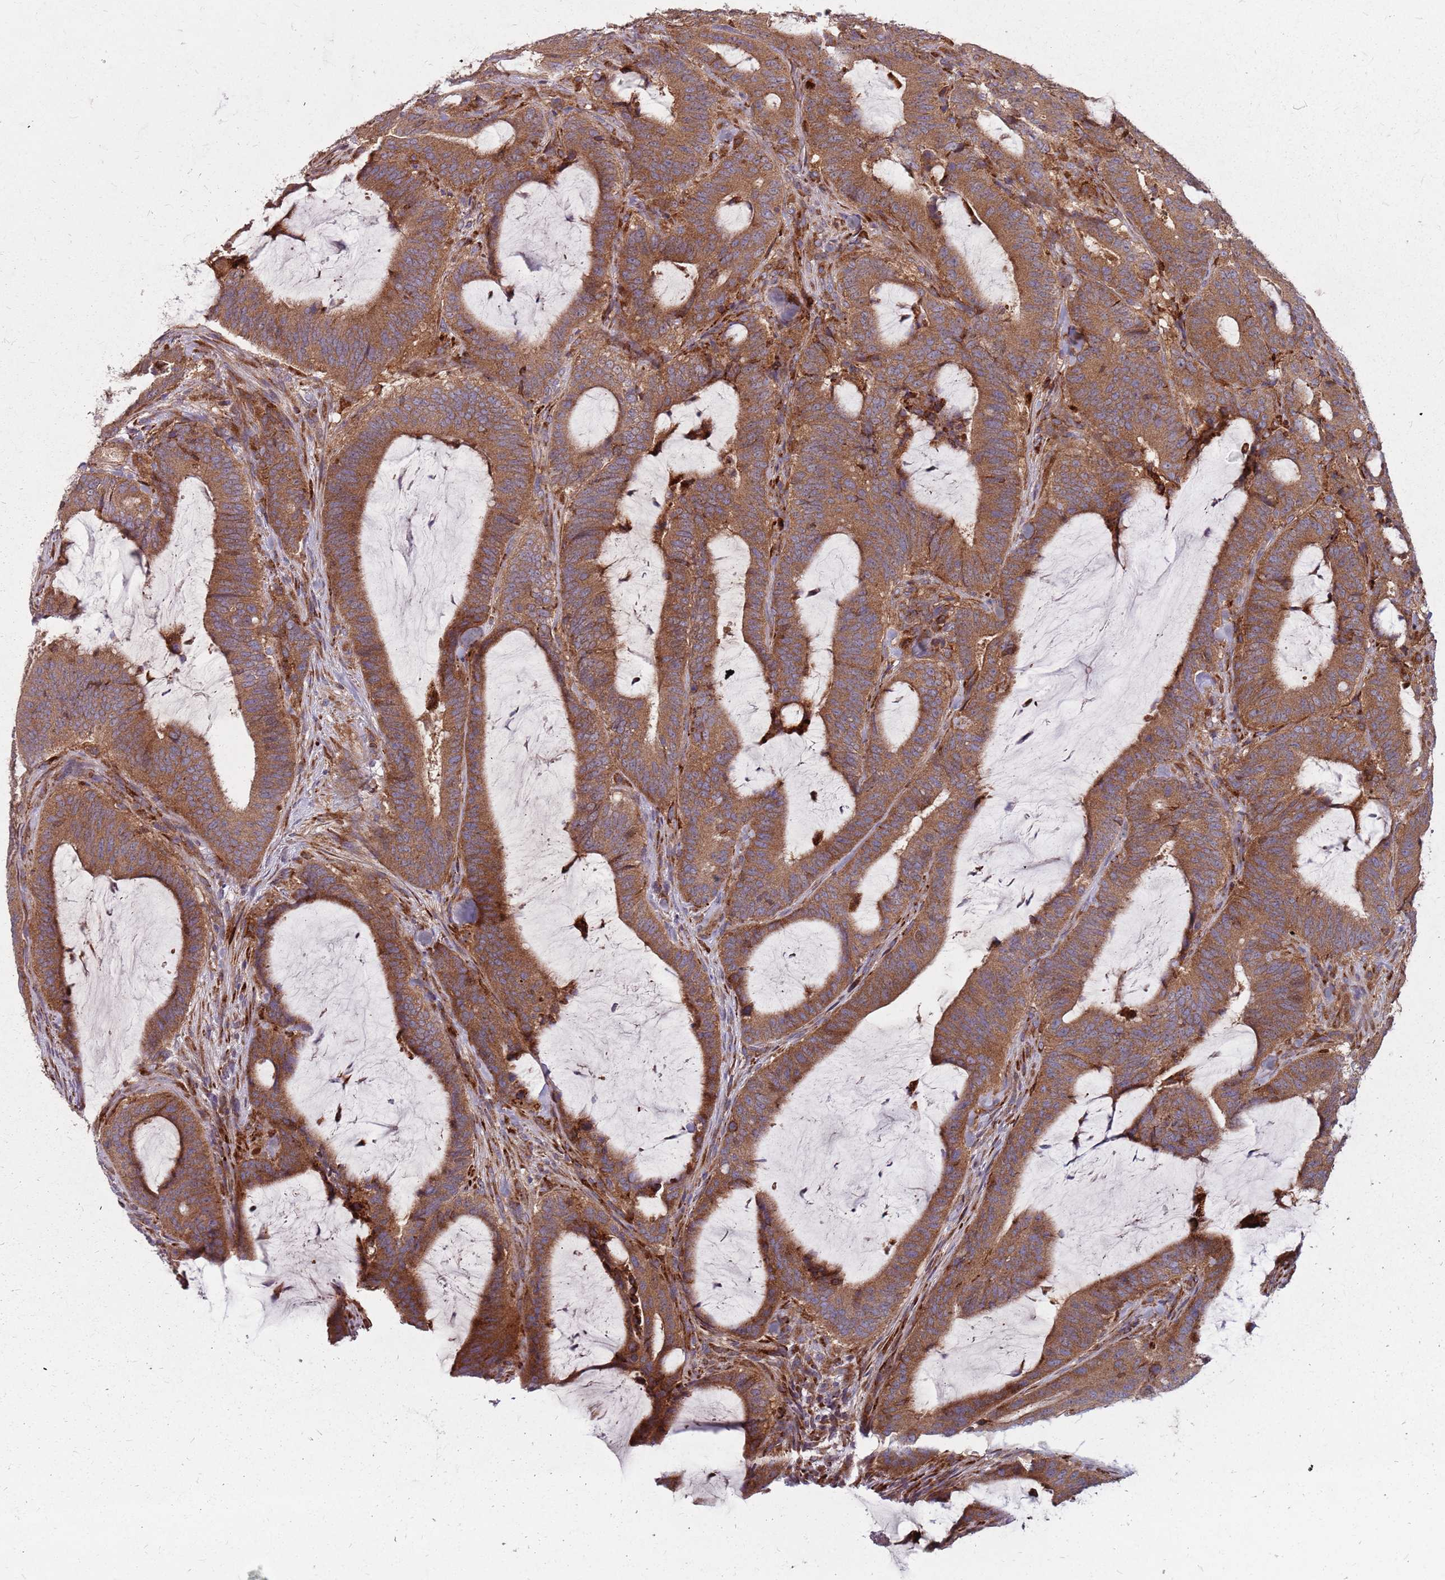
{"staining": {"intensity": "moderate", "quantity": ">75%", "location": "cytoplasmic/membranous"}, "tissue": "colorectal cancer", "cell_type": "Tumor cells", "image_type": "cancer", "snomed": [{"axis": "morphology", "description": "Adenocarcinoma, NOS"}, {"axis": "topography", "description": "Colon"}], "caption": "This is an image of immunohistochemistry staining of colorectal cancer, which shows moderate expression in the cytoplasmic/membranous of tumor cells.", "gene": "NME4", "patient": {"sex": "female", "age": 43}}